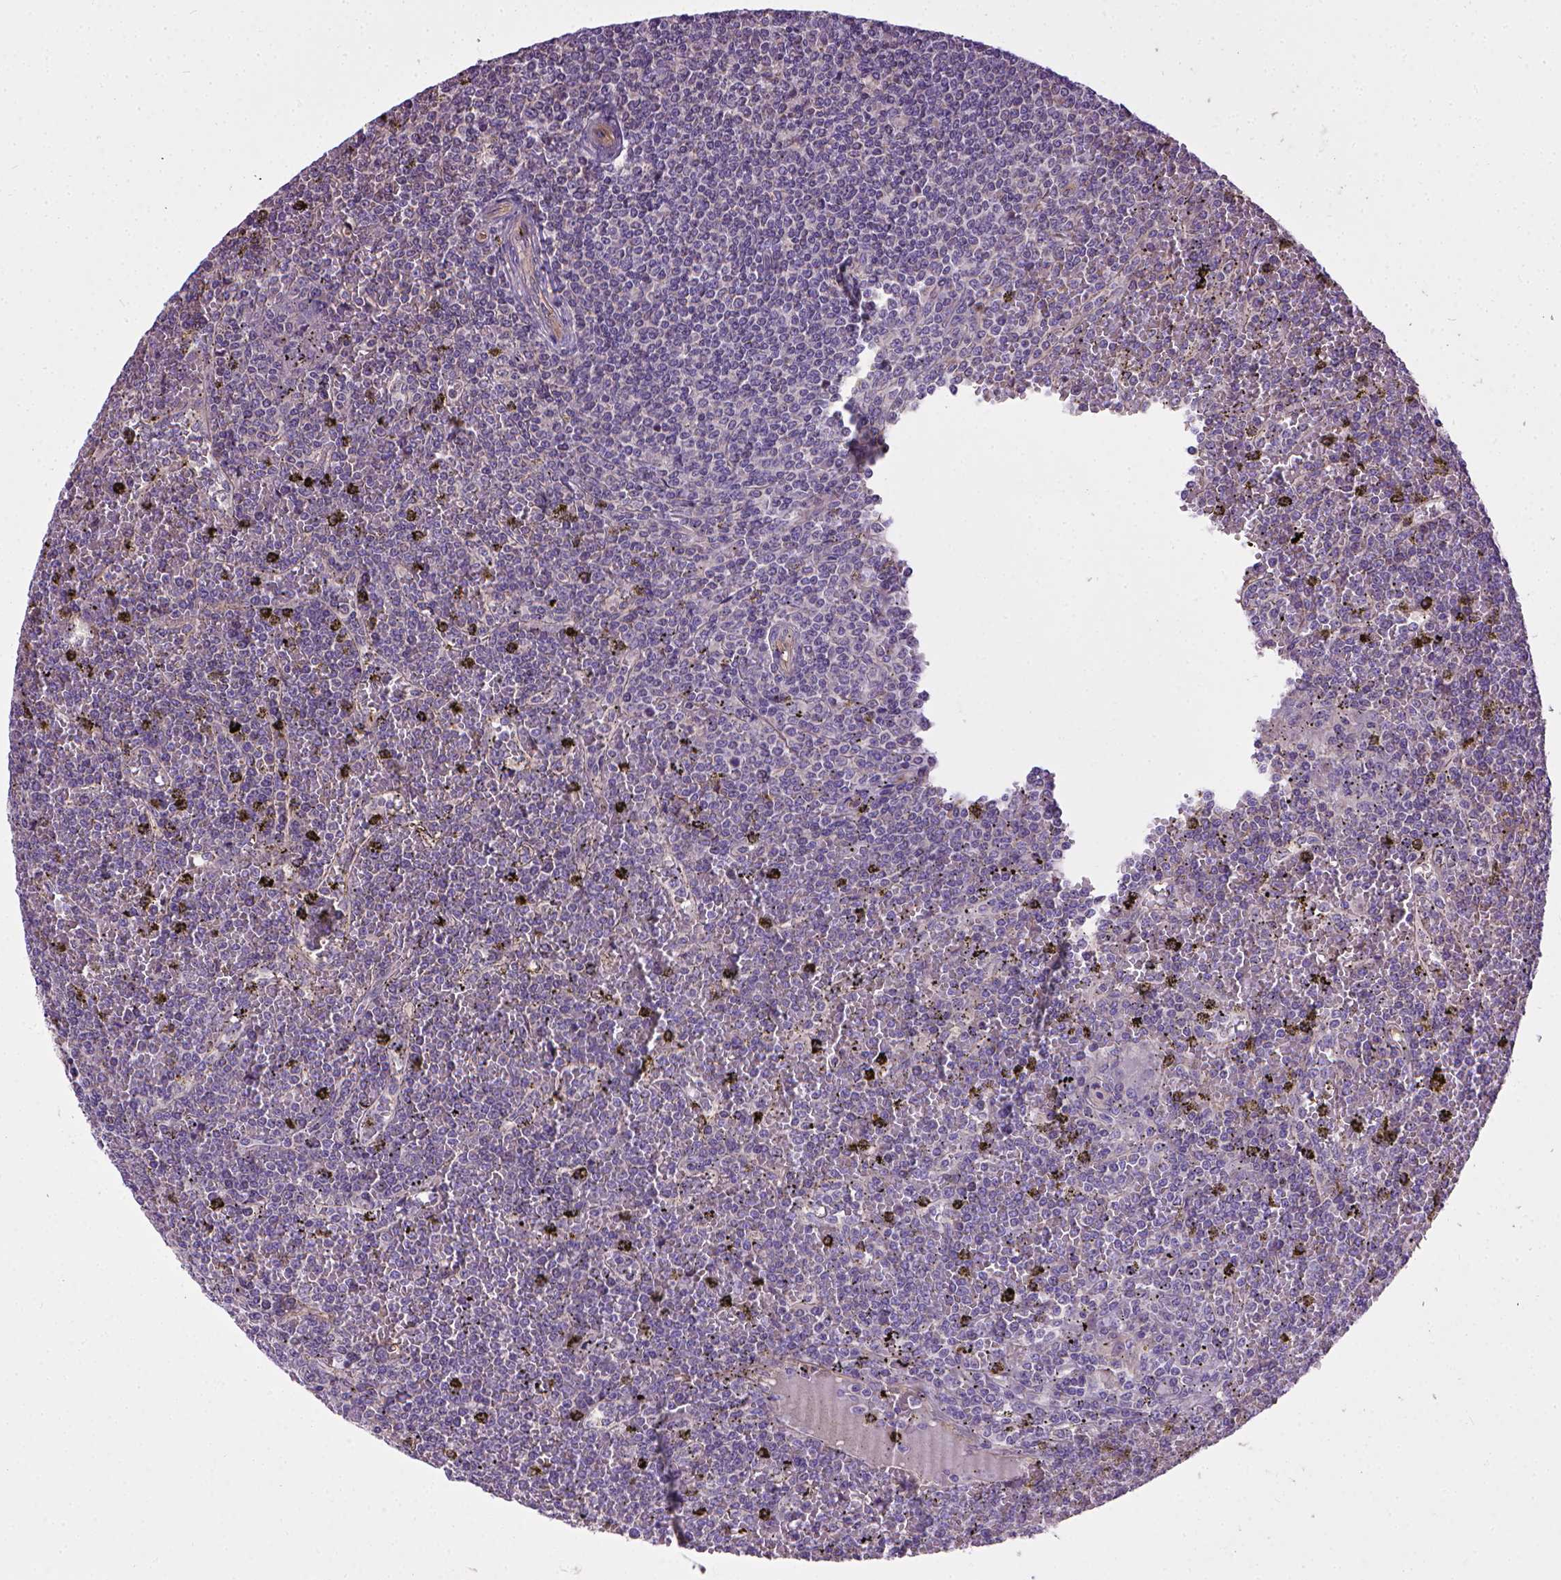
{"staining": {"intensity": "negative", "quantity": "none", "location": "none"}, "tissue": "lymphoma", "cell_type": "Tumor cells", "image_type": "cancer", "snomed": [{"axis": "morphology", "description": "Malignant lymphoma, non-Hodgkin's type, Low grade"}, {"axis": "topography", "description": "Spleen"}], "caption": "Tumor cells are negative for protein expression in human lymphoma.", "gene": "ENG", "patient": {"sex": "female", "age": 19}}